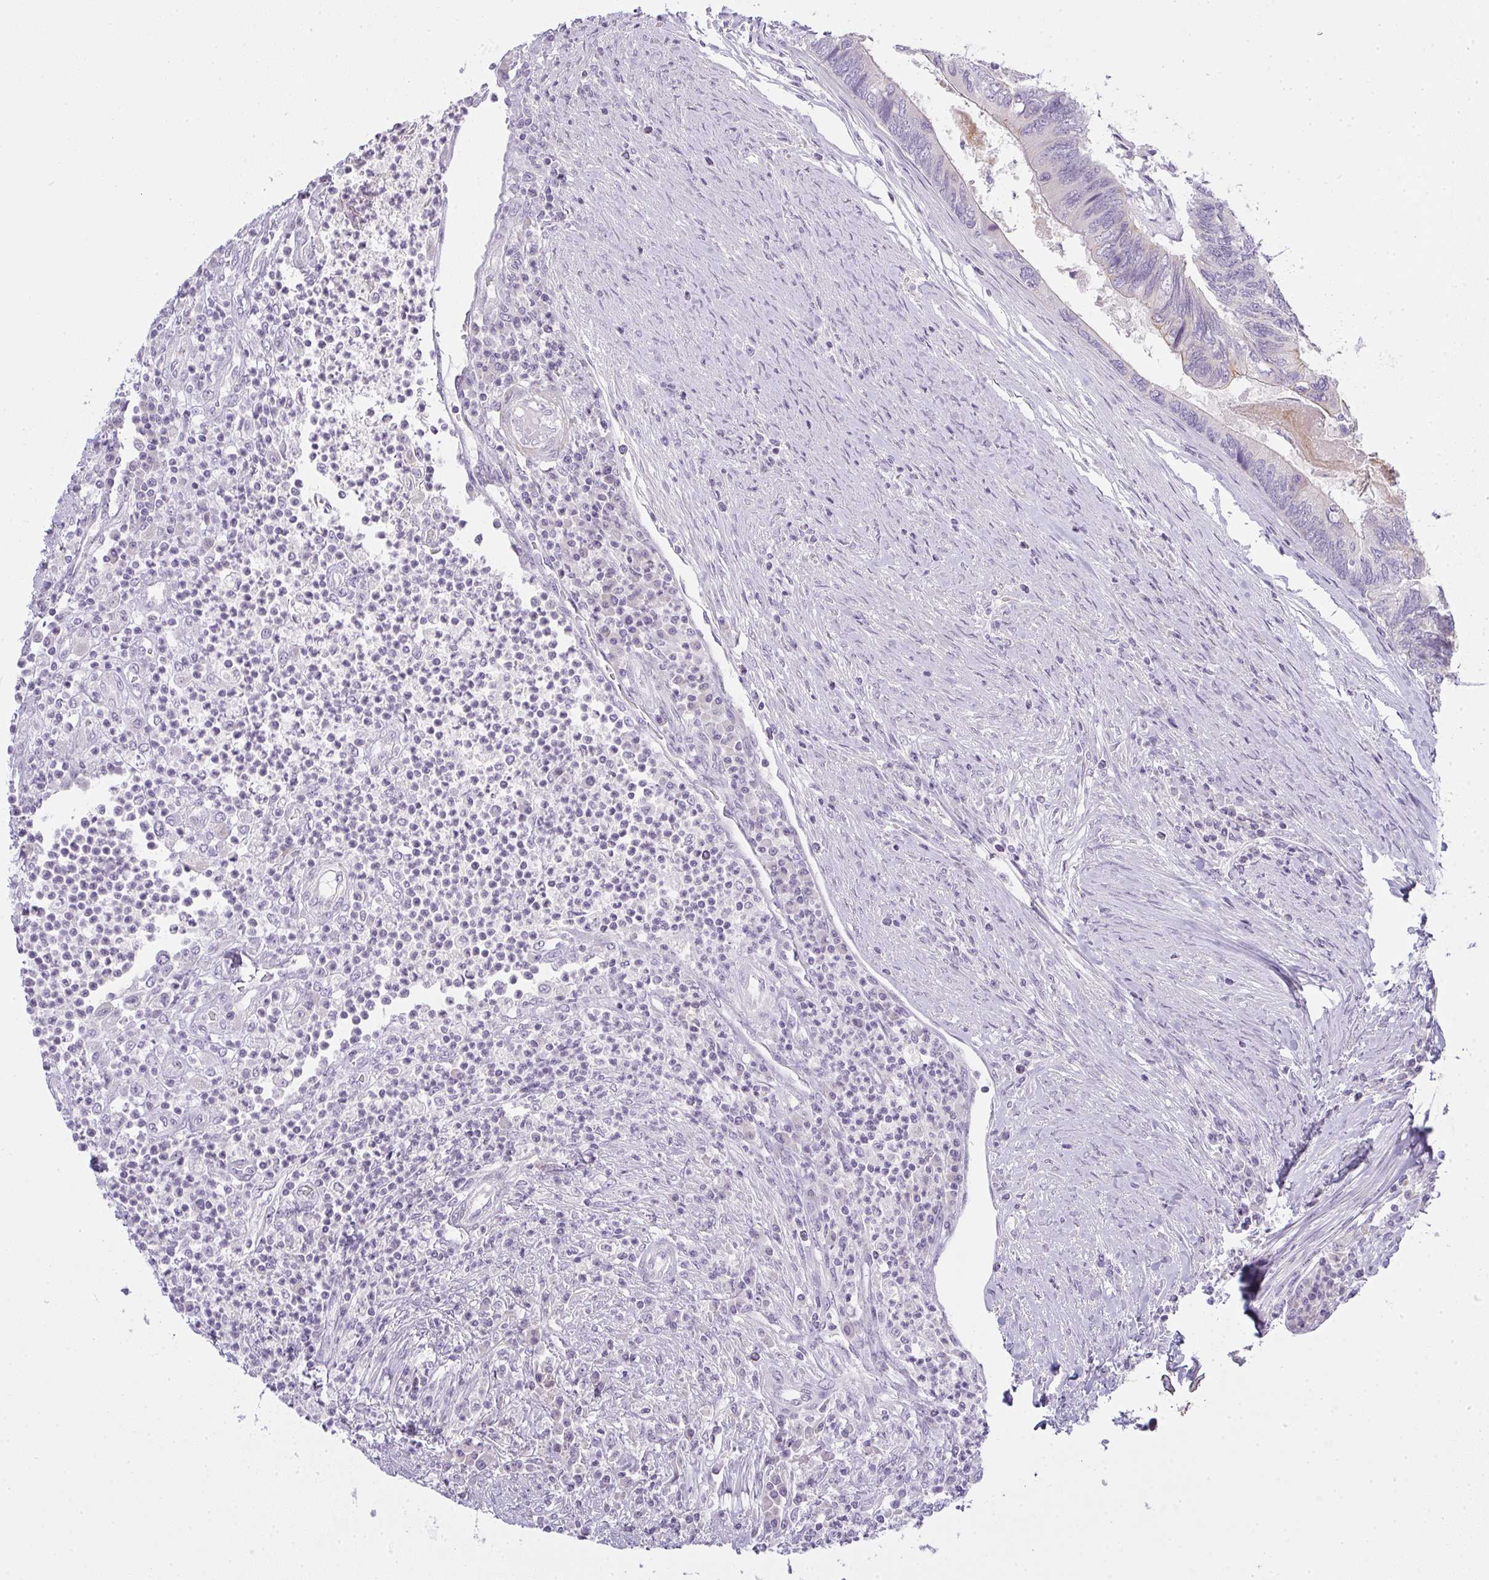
{"staining": {"intensity": "negative", "quantity": "none", "location": "none"}, "tissue": "colorectal cancer", "cell_type": "Tumor cells", "image_type": "cancer", "snomed": [{"axis": "morphology", "description": "Adenocarcinoma, NOS"}, {"axis": "topography", "description": "Colon"}], "caption": "High magnification brightfield microscopy of colorectal cancer (adenocarcinoma) stained with DAB (3,3'-diaminobenzidine) (brown) and counterstained with hematoxylin (blue): tumor cells show no significant positivity. Brightfield microscopy of immunohistochemistry stained with DAB (3,3'-diaminobenzidine) (brown) and hematoxylin (blue), captured at high magnification.", "gene": "SIRPB2", "patient": {"sex": "female", "age": 67}}